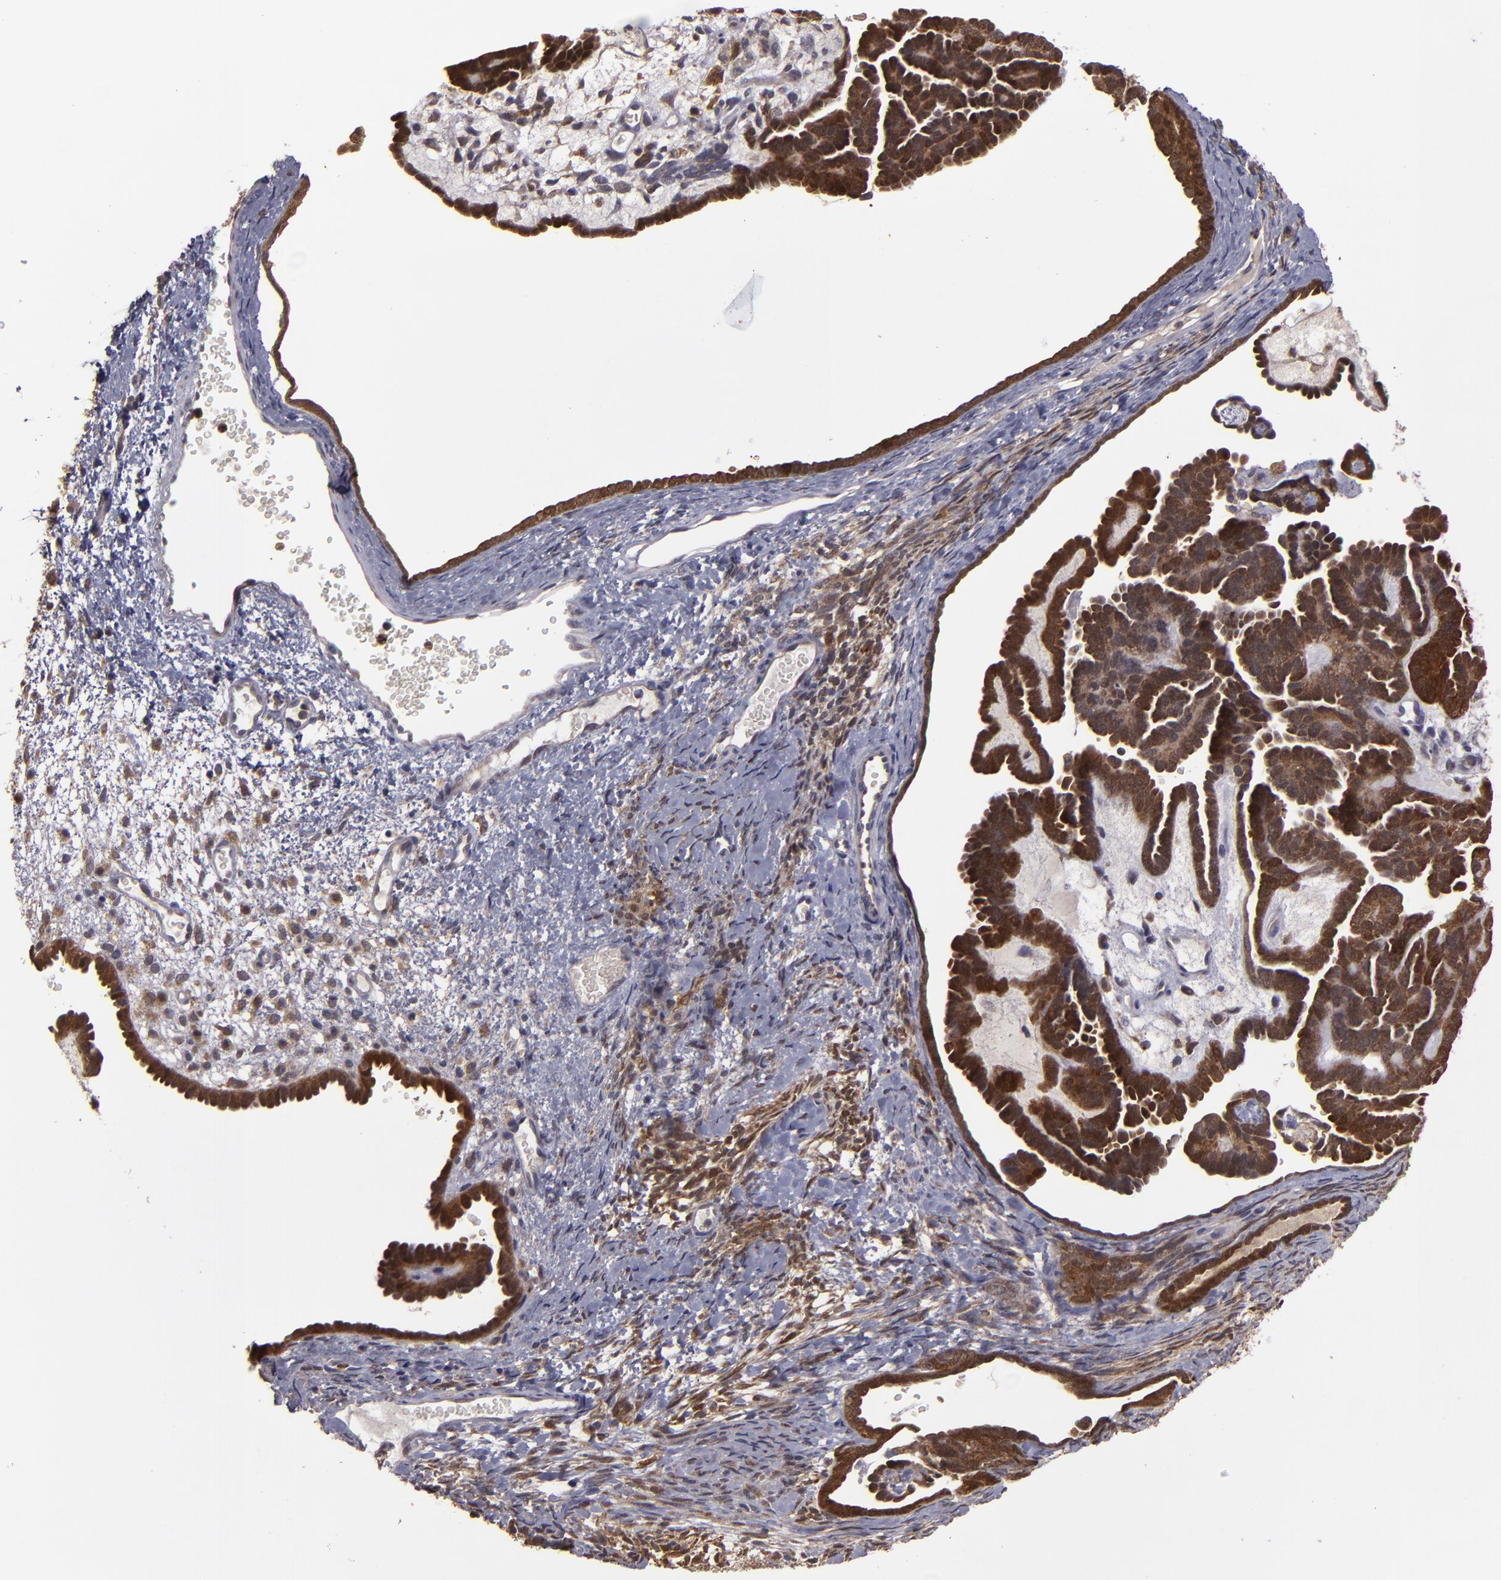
{"staining": {"intensity": "strong", "quantity": ">75%", "location": "cytoplasmic/membranous"}, "tissue": "endometrial cancer", "cell_type": "Tumor cells", "image_type": "cancer", "snomed": [{"axis": "morphology", "description": "Neoplasm, malignant, NOS"}, {"axis": "topography", "description": "Endometrium"}], "caption": "Tumor cells reveal high levels of strong cytoplasmic/membranous staining in approximately >75% of cells in malignant neoplasm (endometrial).", "gene": "FHIT", "patient": {"sex": "female", "age": 74}}